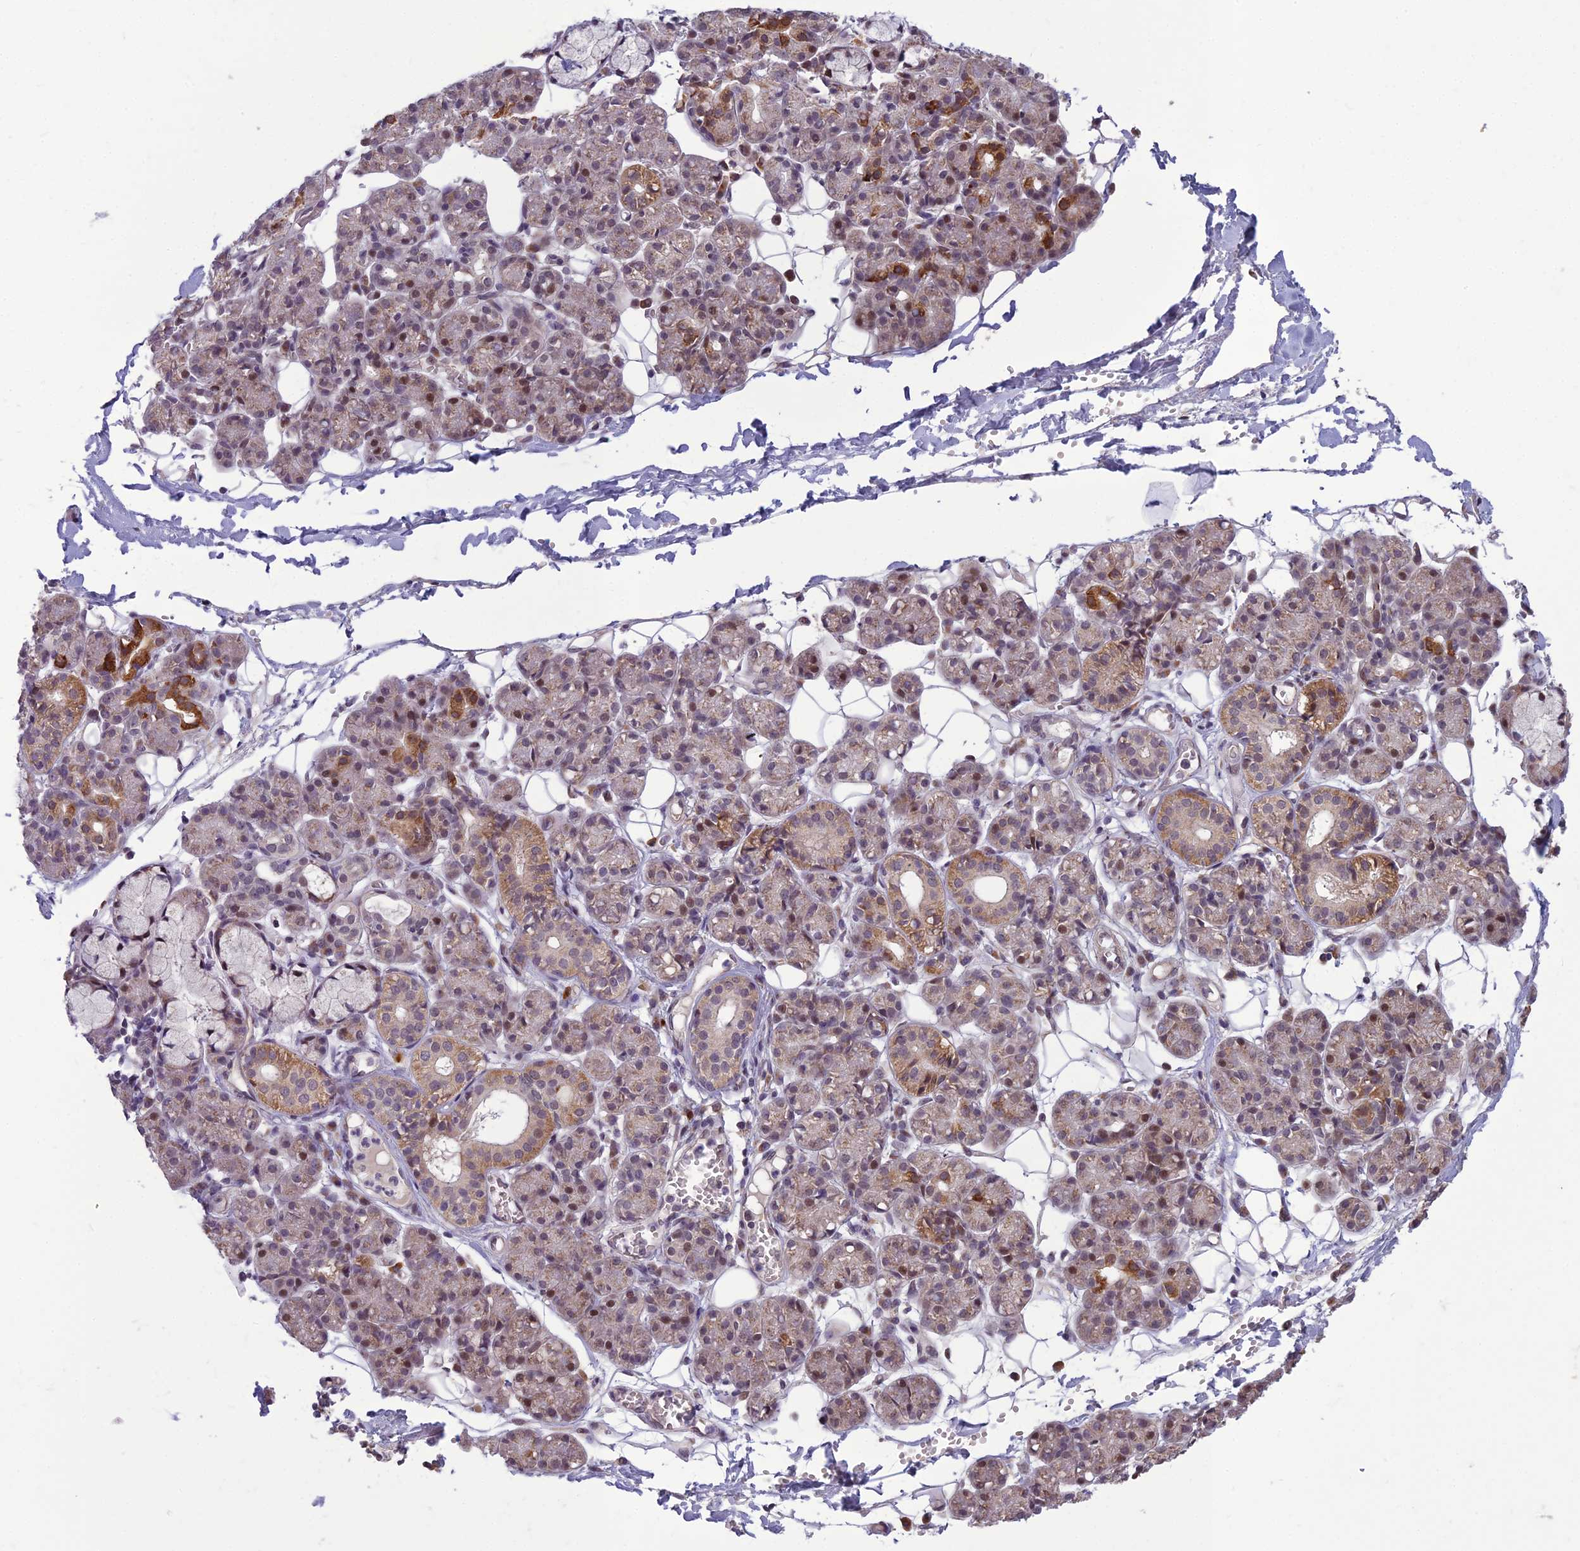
{"staining": {"intensity": "moderate", "quantity": "25%-75%", "location": "cytoplasmic/membranous,nuclear"}, "tissue": "salivary gland", "cell_type": "Glandular cells", "image_type": "normal", "snomed": [{"axis": "morphology", "description": "Normal tissue, NOS"}, {"axis": "topography", "description": "Salivary gland"}], "caption": "The image reveals a brown stain indicating the presence of a protein in the cytoplasmic/membranous,nuclear of glandular cells in salivary gland. The staining is performed using DAB brown chromogen to label protein expression. The nuclei are counter-stained blue using hematoxylin.", "gene": "FBRS", "patient": {"sex": "male", "age": 63}}